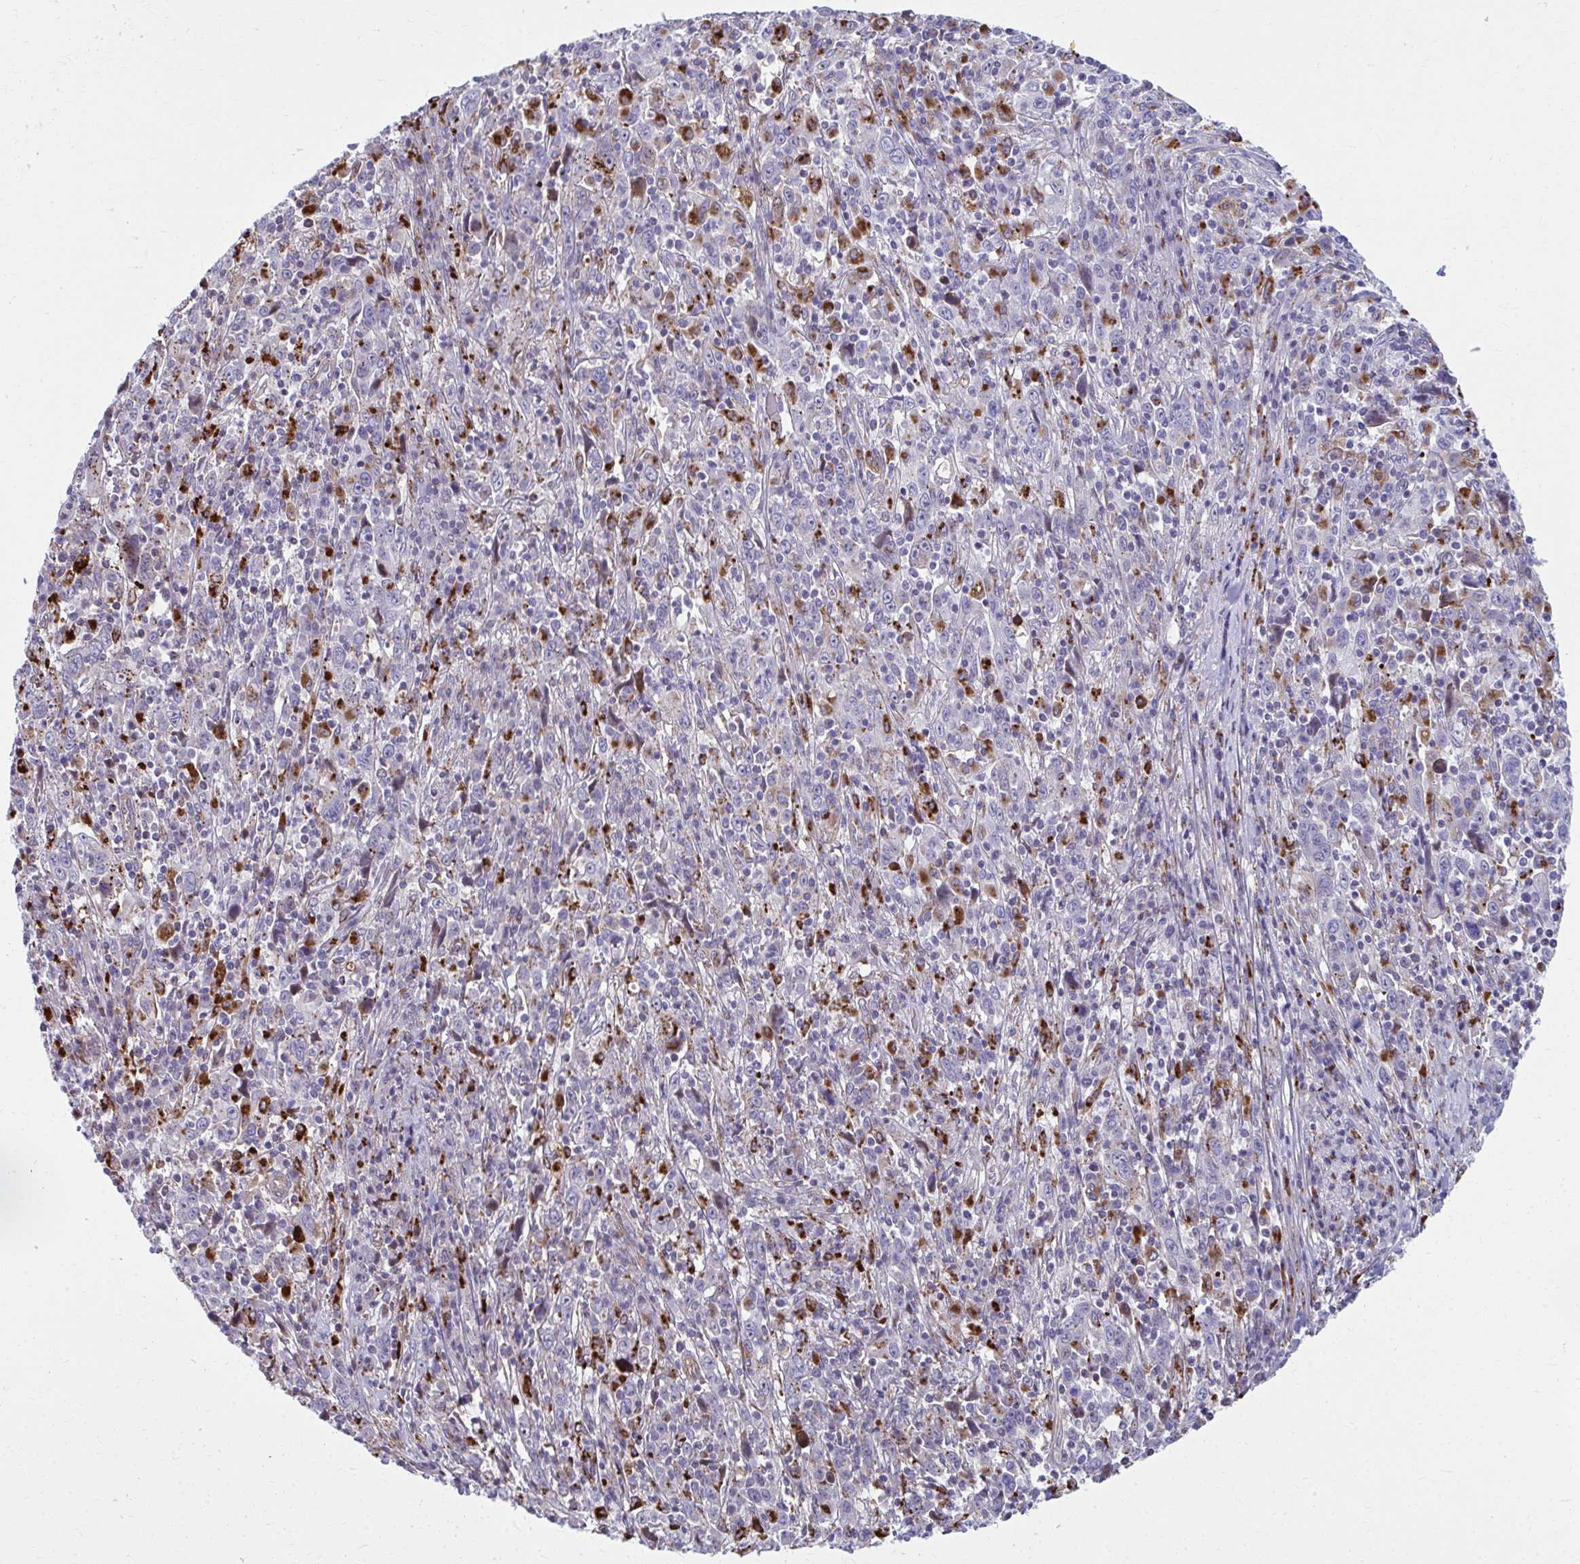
{"staining": {"intensity": "negative", "quantity": "none", "location": "none"}, "tissue": "cervical cancer", "cell_type": "Tumor cells", "image_type": "cancer", "snomed": [{"axis": "morphology", "description": "Squamous cell carcinoma, NOS"}, {"axis": "topography", "description": "Cervix"}], "caption": "This is a photomicrograph of immunohistochemistry (IHC) staining of squamous cell carcinoma (cervical), which shows no positivity in tumor cells.", "gene": "LRRC4B", "patient": {"sex": "female", "age": 46}}